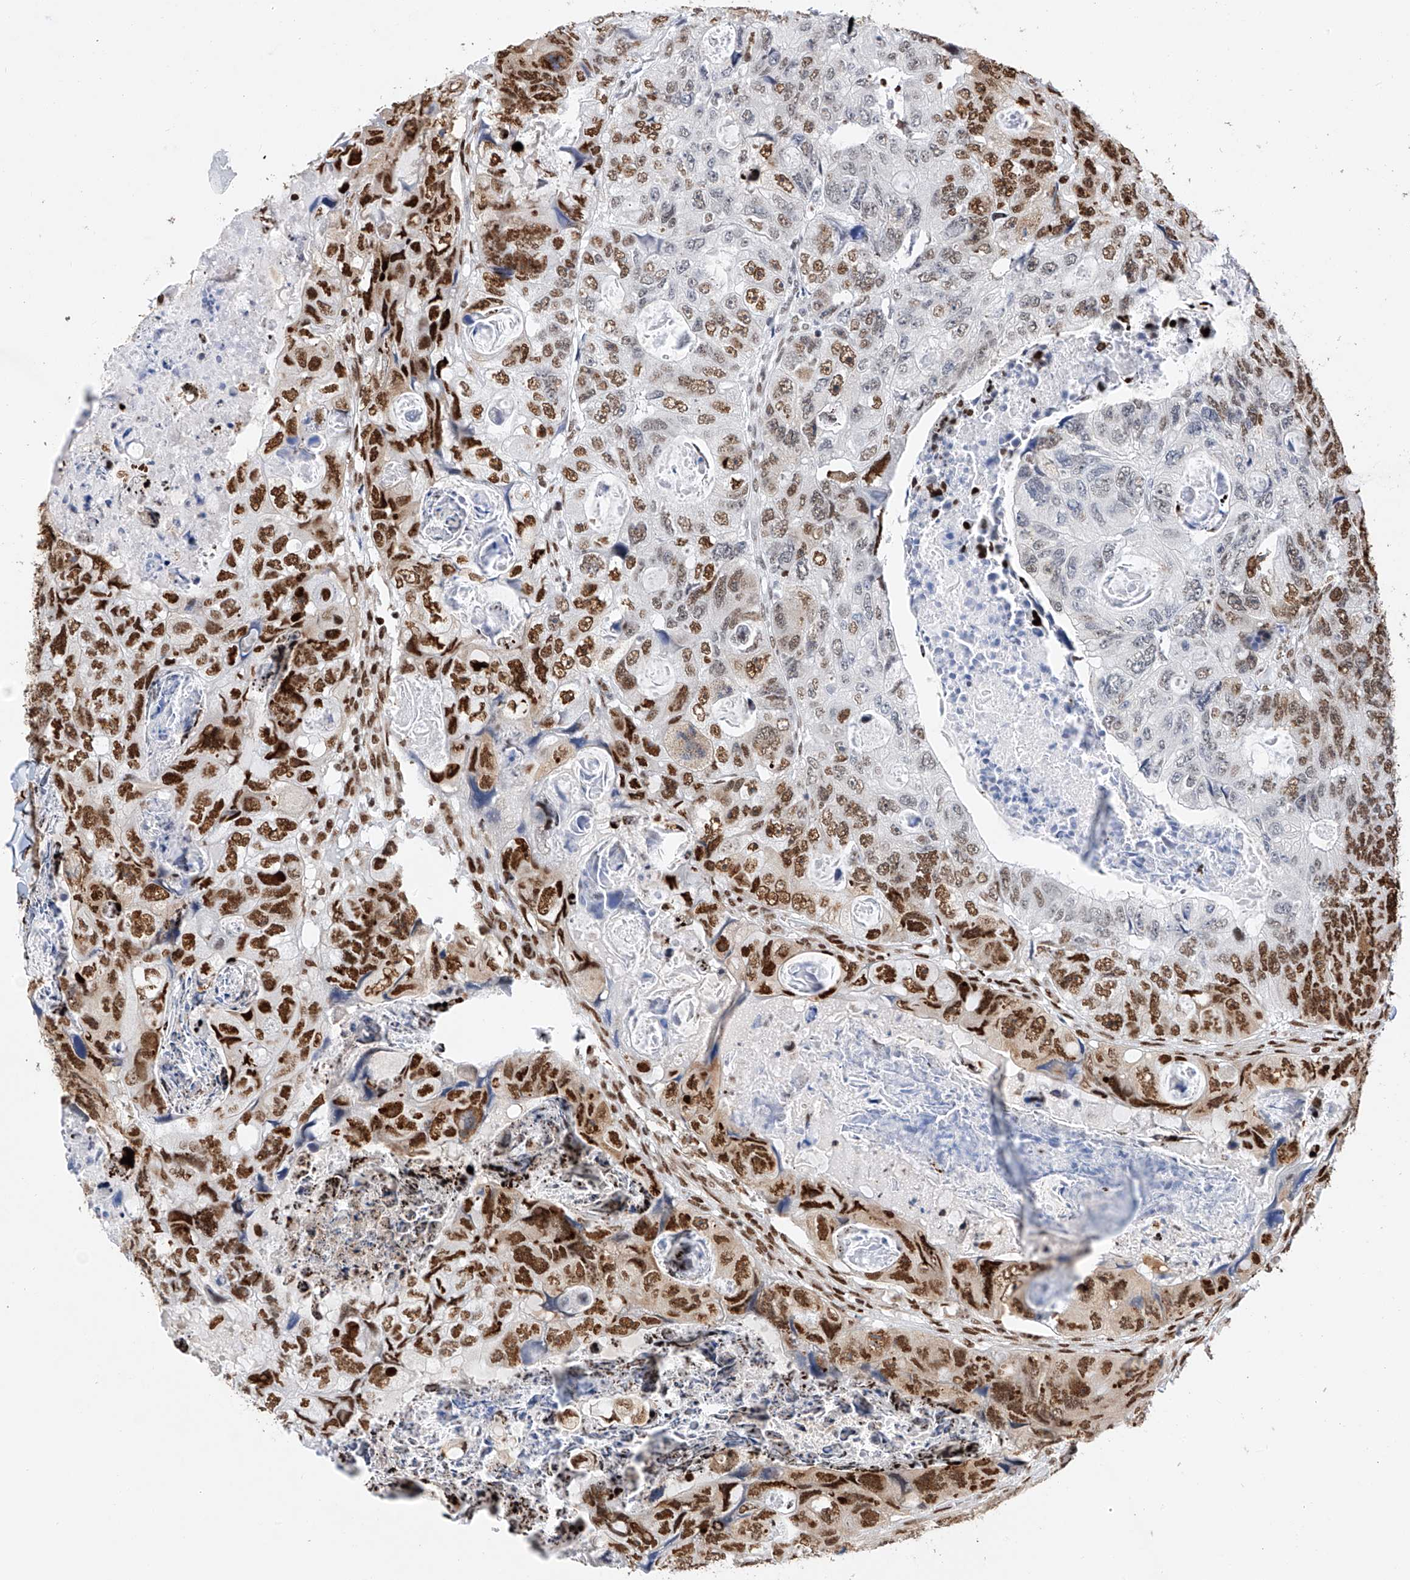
{"staining": {"intensity": "strong", "quantity": "25%-75%", "location": "nuclear"}, "tissue": "colorectal cancer", "cell_type": "Tumor cells", "image_type": "cancer", "snomed": [{"axis": "morphology", "description": "Adenocarcinoma, NOS"}, {"axis": "topography", "description": "Rectum"}], "caption": "DAB (3,3'-diaminobenzidine) immunohistochemical staining of colorectal adenocarcinoma demonstrates strong nuclear protein expression in about 25%-75% of tumor cells.", "gene": "SRSF6", "patient": {"sex": "male", "age": 59}}